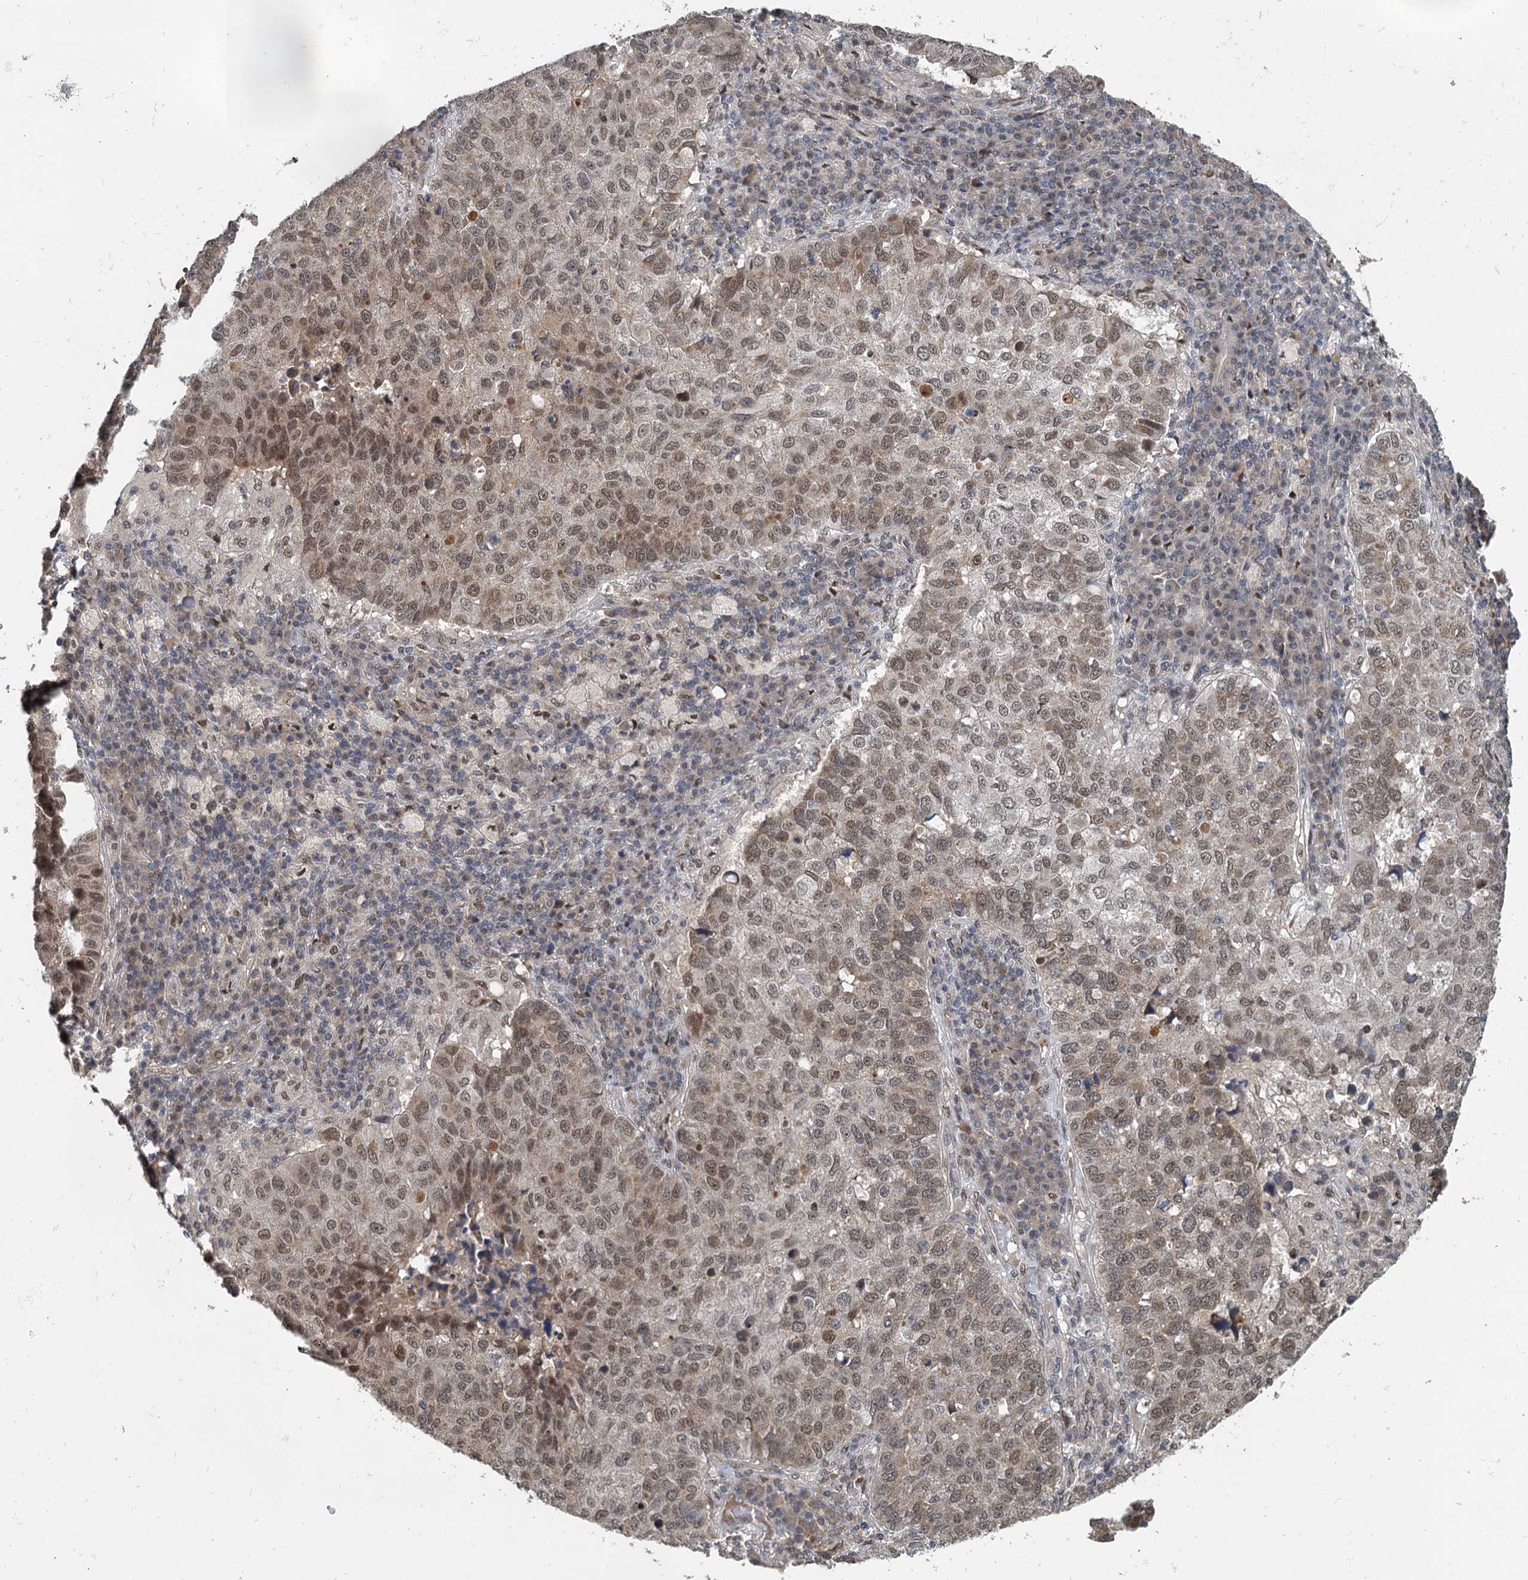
{"staining": {"intensity": "moderate", "quantity": "25%-75%", "location": "nuclear"}, "tissue": "lung cancer", "cell_type": "Tumor cells", "image_type": "cancer", "snomed": [{"axis": "morphology", "description": "Squamous cell carcinoma, NOS"}, {"axis": "topography", "description": "Lung"}], "caption": "Protein staining shows moderate nuclear positivity in approximately 25%-75% of tumor cells in lung cancer (squamous cell carcinoma). The staining is performed using DAB (3,3'-diaminobenzidine) brown chromogen to label protein expression. The nuclei are counter-stained blue using hematoxylin.", "gene": "MYG1", "patient": {"sex": "male", "age": 73}}